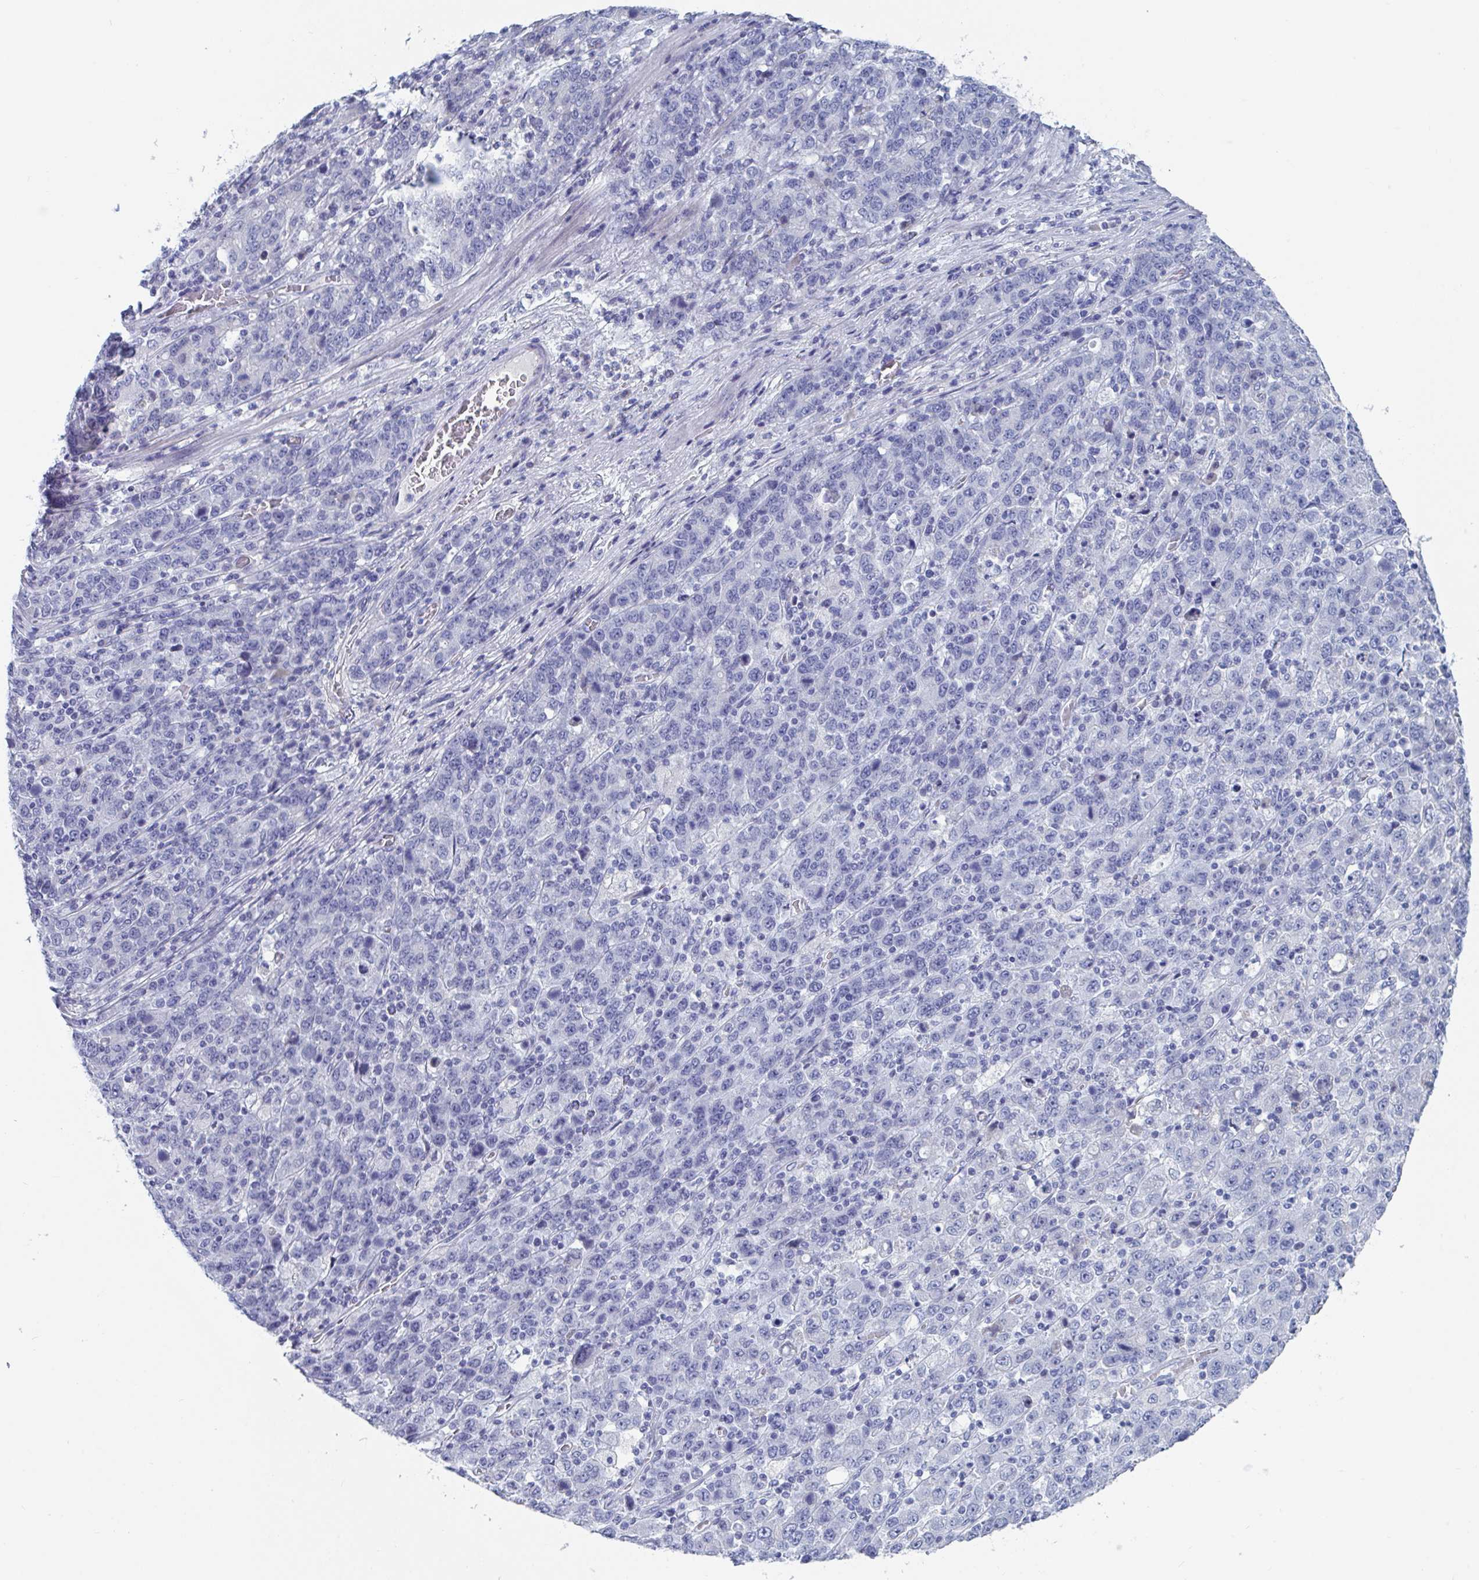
{"staining": {"intensity": "negative", "quantity": "none", "location": "none"}, "tissue": "stomach cancer", "cell_type": "Tumor cells", "image_type": "cancer", "snomed": [{"axis": "morphology", "description": "Adenocarcinoma, NOS"}, {"axis": "topography", "description": "Stomach, upper"}], "caption": "The micrograph shows no staining of tumor cells in adenocarcinoma (stomach).", "gene": "DPEP3", "patient": {"sex": "male", "age": 69}}